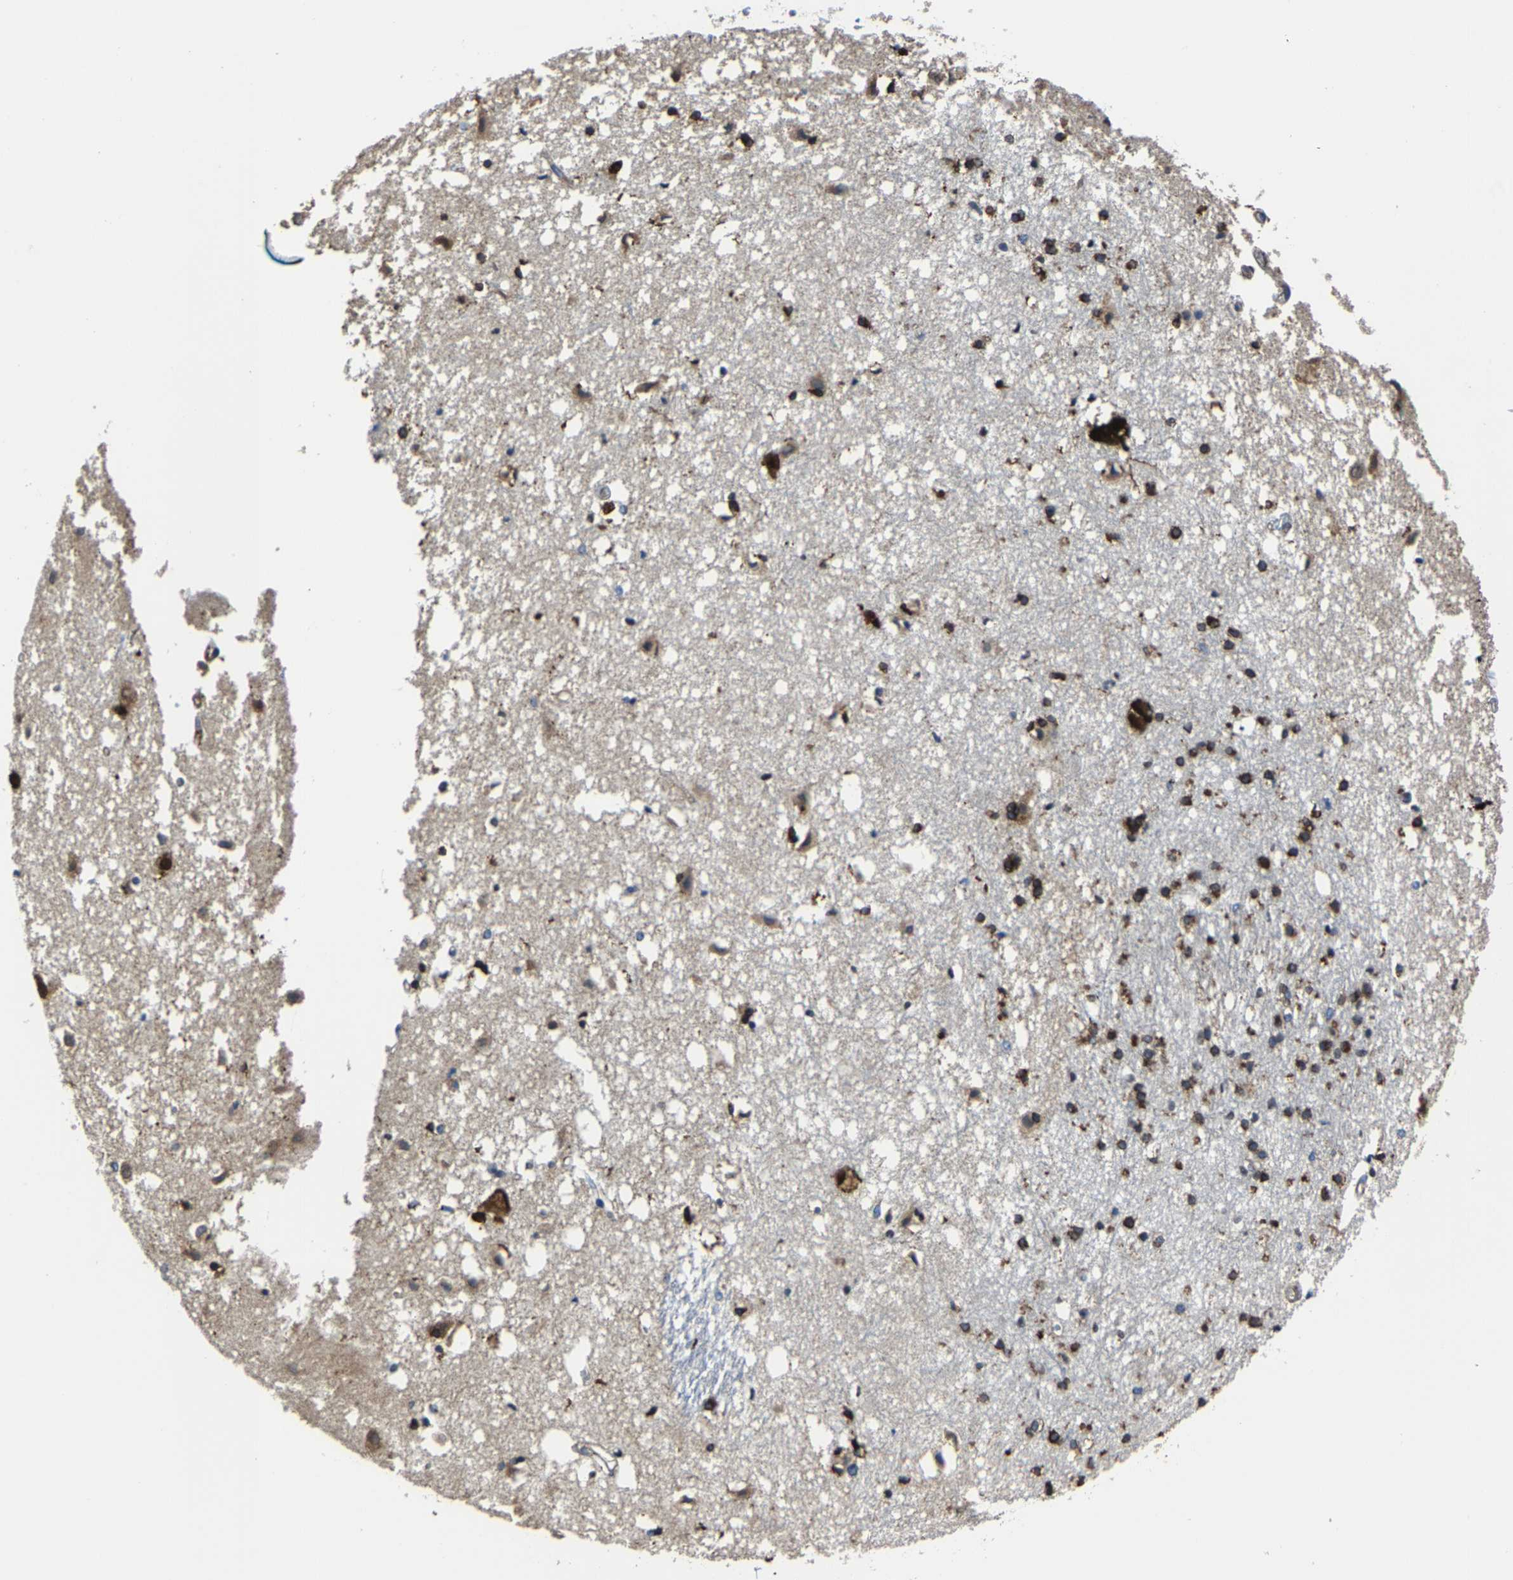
{"staining": {"intensity": "moderate", "quantity": ">75%", "location": "cytoplasmic/membranous"}, "tissue": "caudate", "cell_type": "Glial cells", "image_type": "normal", "snomed": [{"axis": "morphology", "description": "Normal tissue, NOS"}, {"axis": "topography", "description": "Lateral ventricle wall"}], "caption": "The micrograph displays staining of unremarkable caudate, revealing moderate cytoplasmic/membranous protein staining (brown color) within glial cells. The staining was performed using DAB, with brown indicating positive protein expression. Nuclei are stained blue with hematoxylin.", "gene": "G3BP2", "patient": {"sex": "male", "age": 45}}